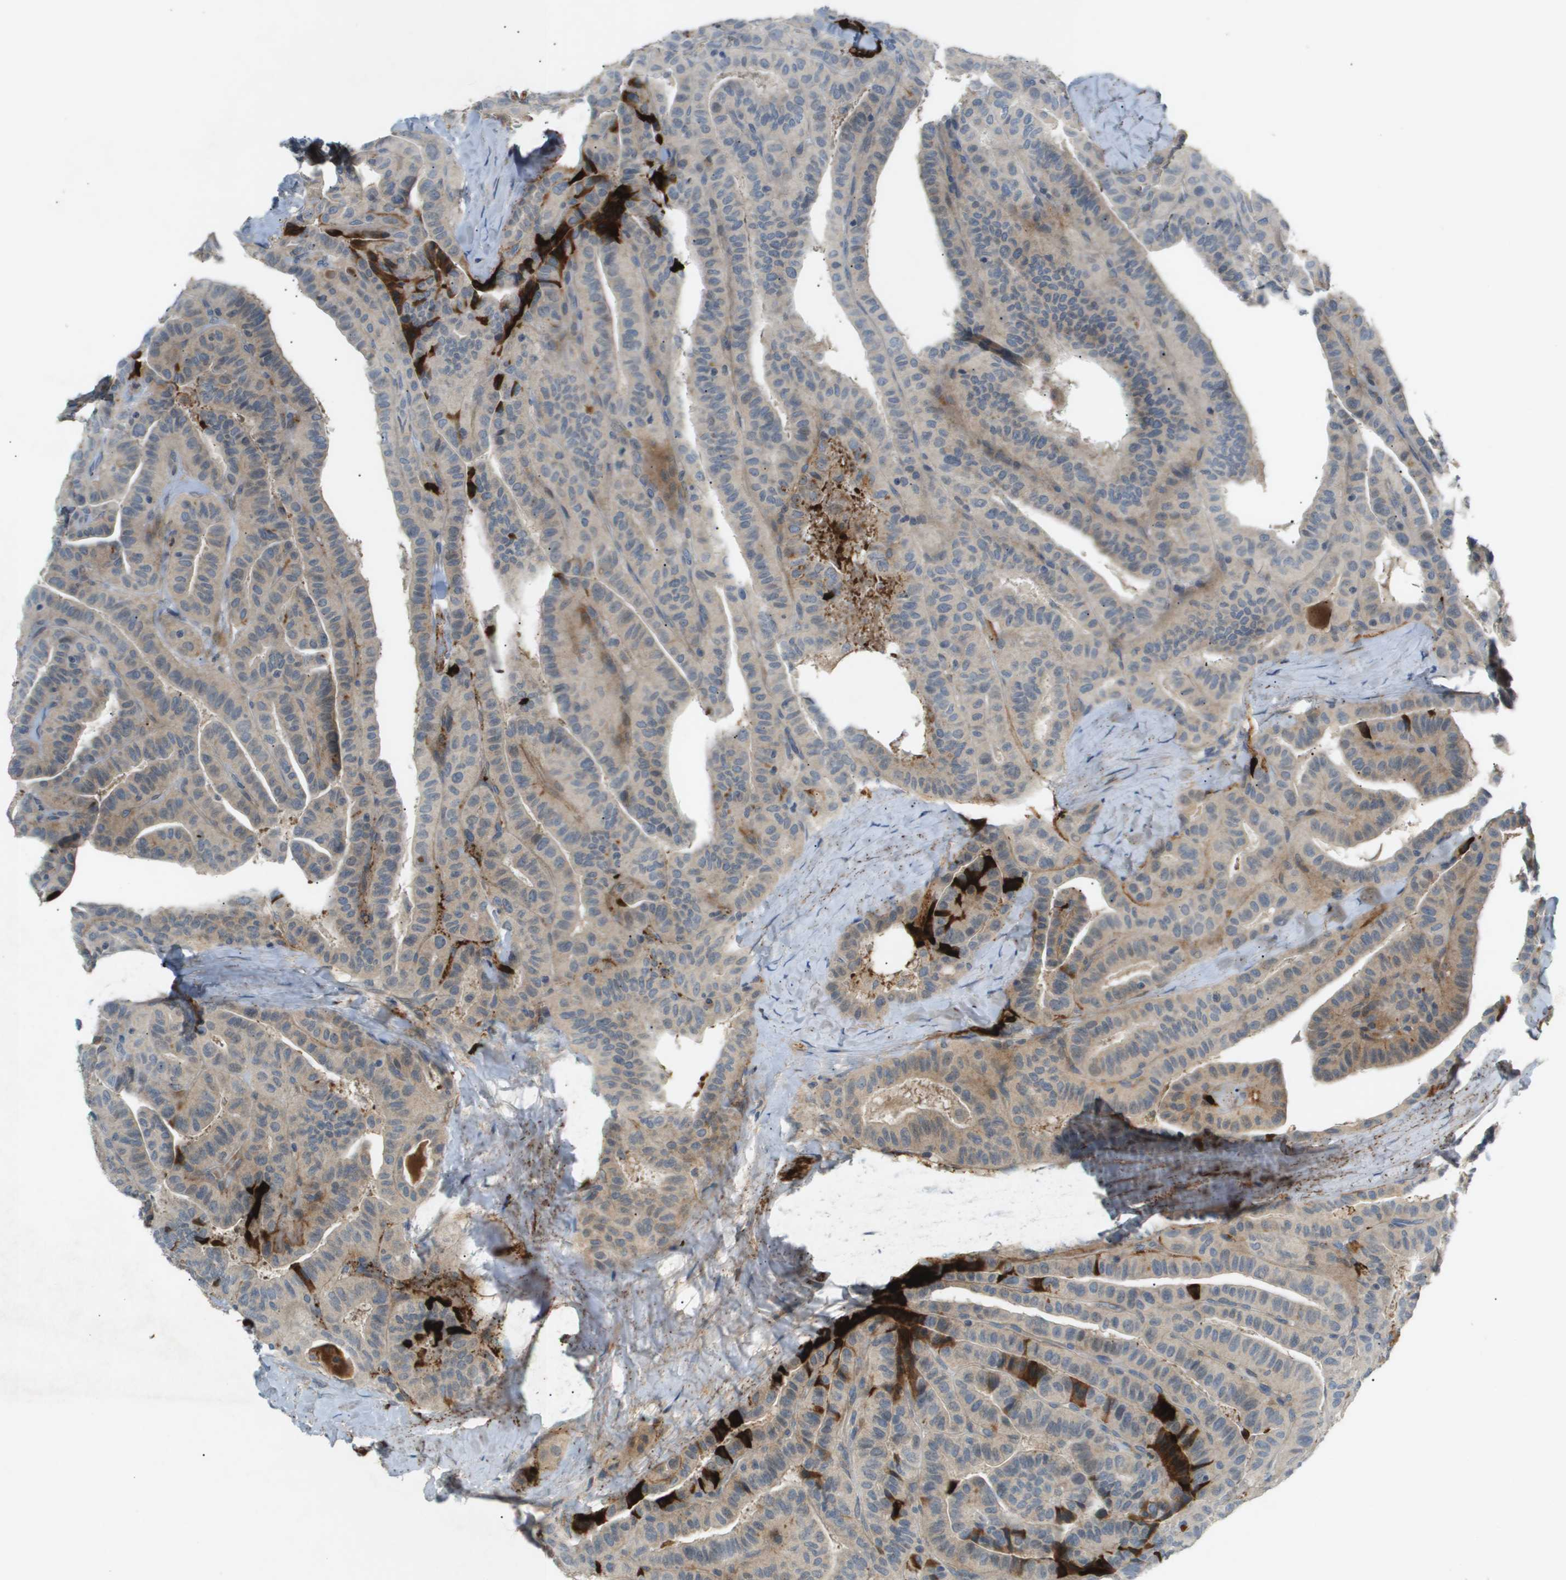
{"staining": {"intensity": "weak", "quantity": "<25%", "location": "cytoplasmic/membranous"}, "tissue": "thyroid cancer", "cell_type": "Tumor cells", "image_type": "cancer", "snomed": [{"axis": "morphology", "description": "Papillary adenocarcinoma, NOS"}, {"axis": "topography", "description": "Thyroid gland"}], "caption": "DAB (3,3'-diaminobenzidine) immunohistochemical staining of human thyroid cancer (papillary adenocarcinoma) demonstrates no significant staining in tumor cells. (Brightfield microscopy of DAB IHC at high magnification).", "gene": "VTN", "patient": {"sex": "male", "age": 77}}